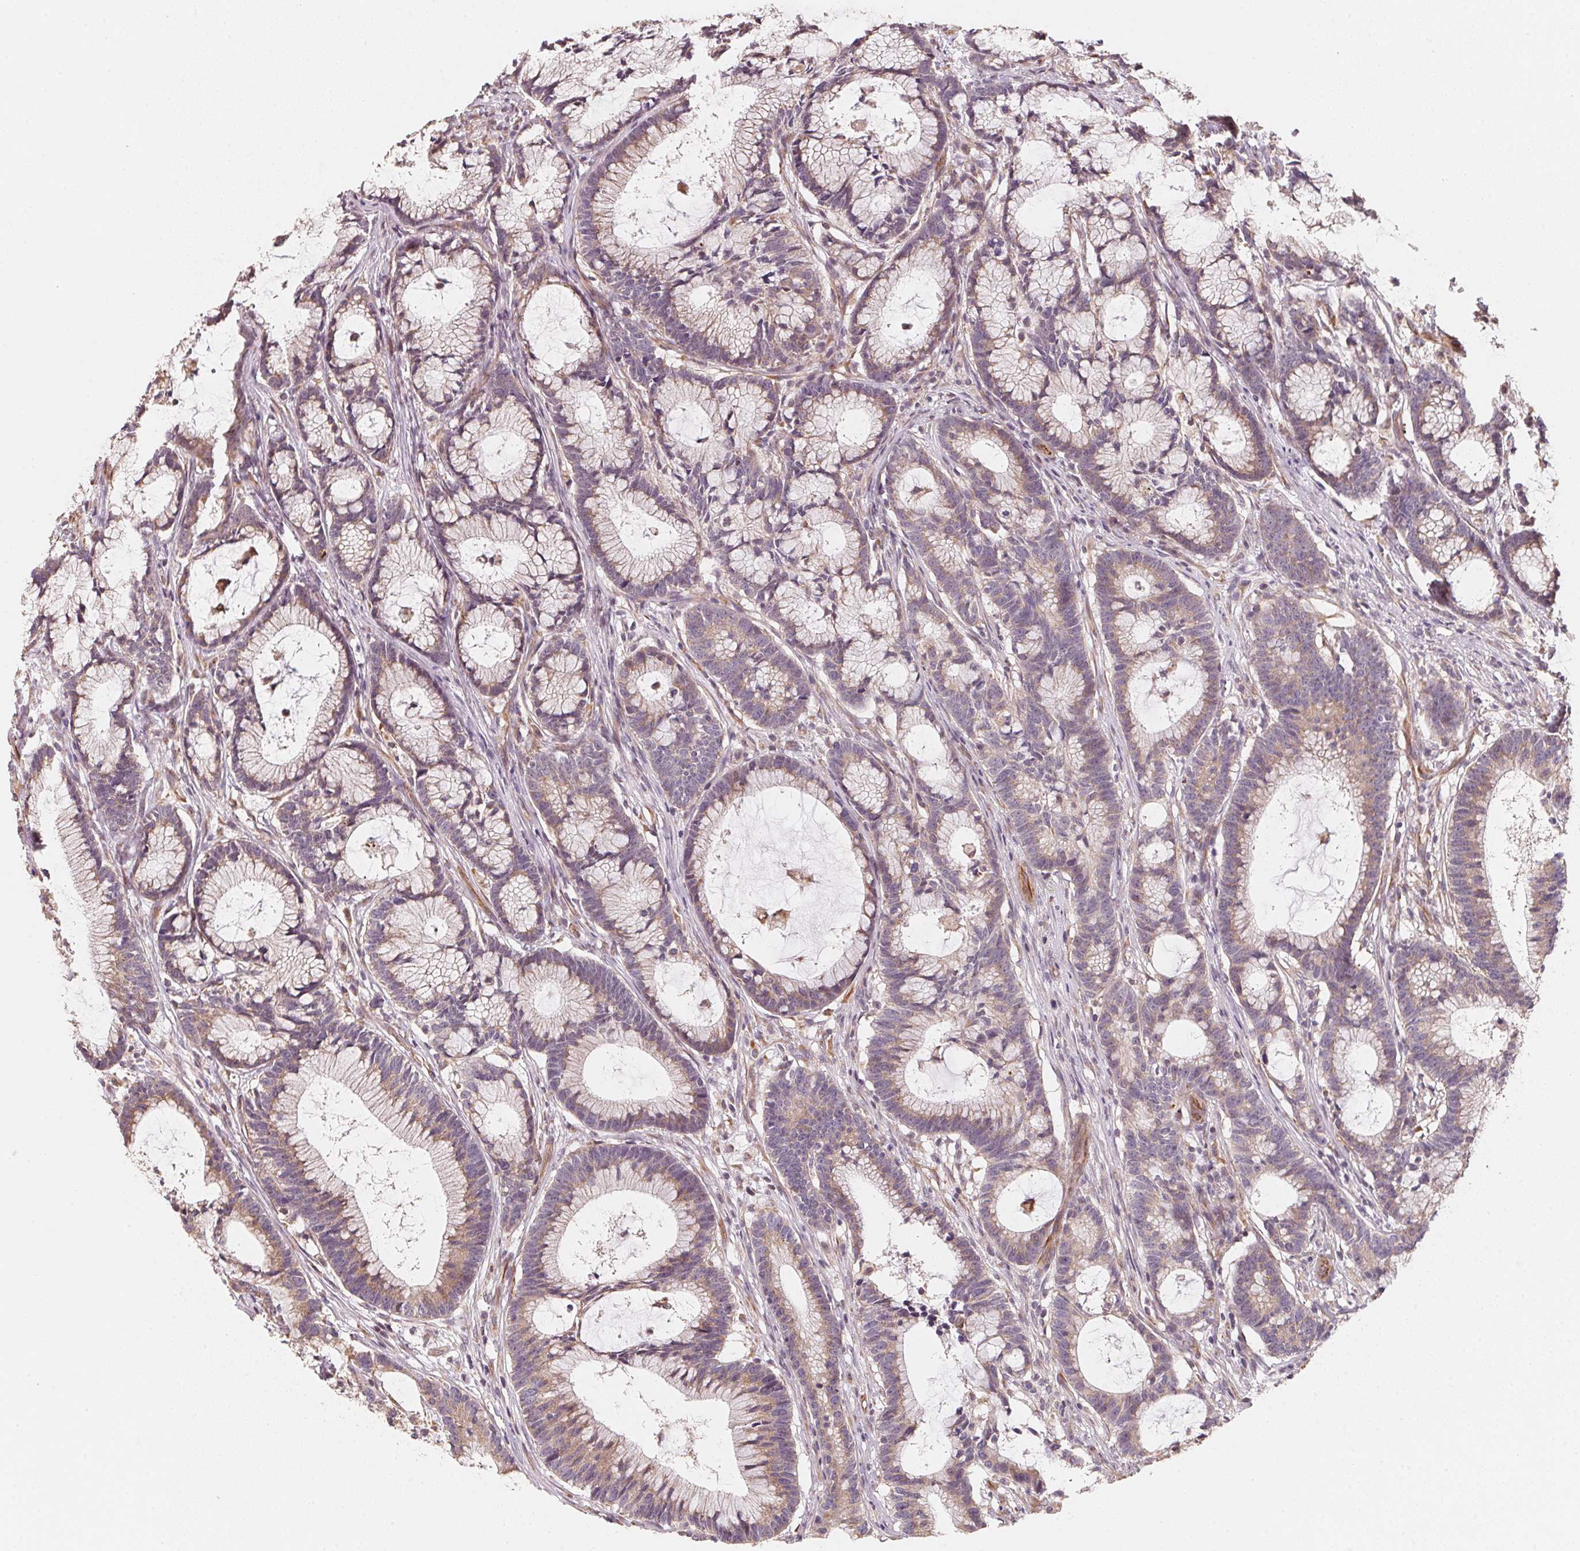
{"staining": {"intensity": "weak", "quantity": "25%-75%", "location": "cytoplasmic/membranous"}, "tissue": "colorectal cancer", "cell_type": "Tumor cells", "image_type": "cancer", "snomed": [{"axis": "morphology", "description": "Adenocarcinoma, NOS"}, {"axis": "topography", "description": "Colon"}], "caption": "A brown stain labels weak cytoplasmic/membranous expression of a protein in human colorectal cancer (adenocarcinoma) tumor cells.", "gene": "TSPAN12", "patient": {"sex": "female", "age": 78}}